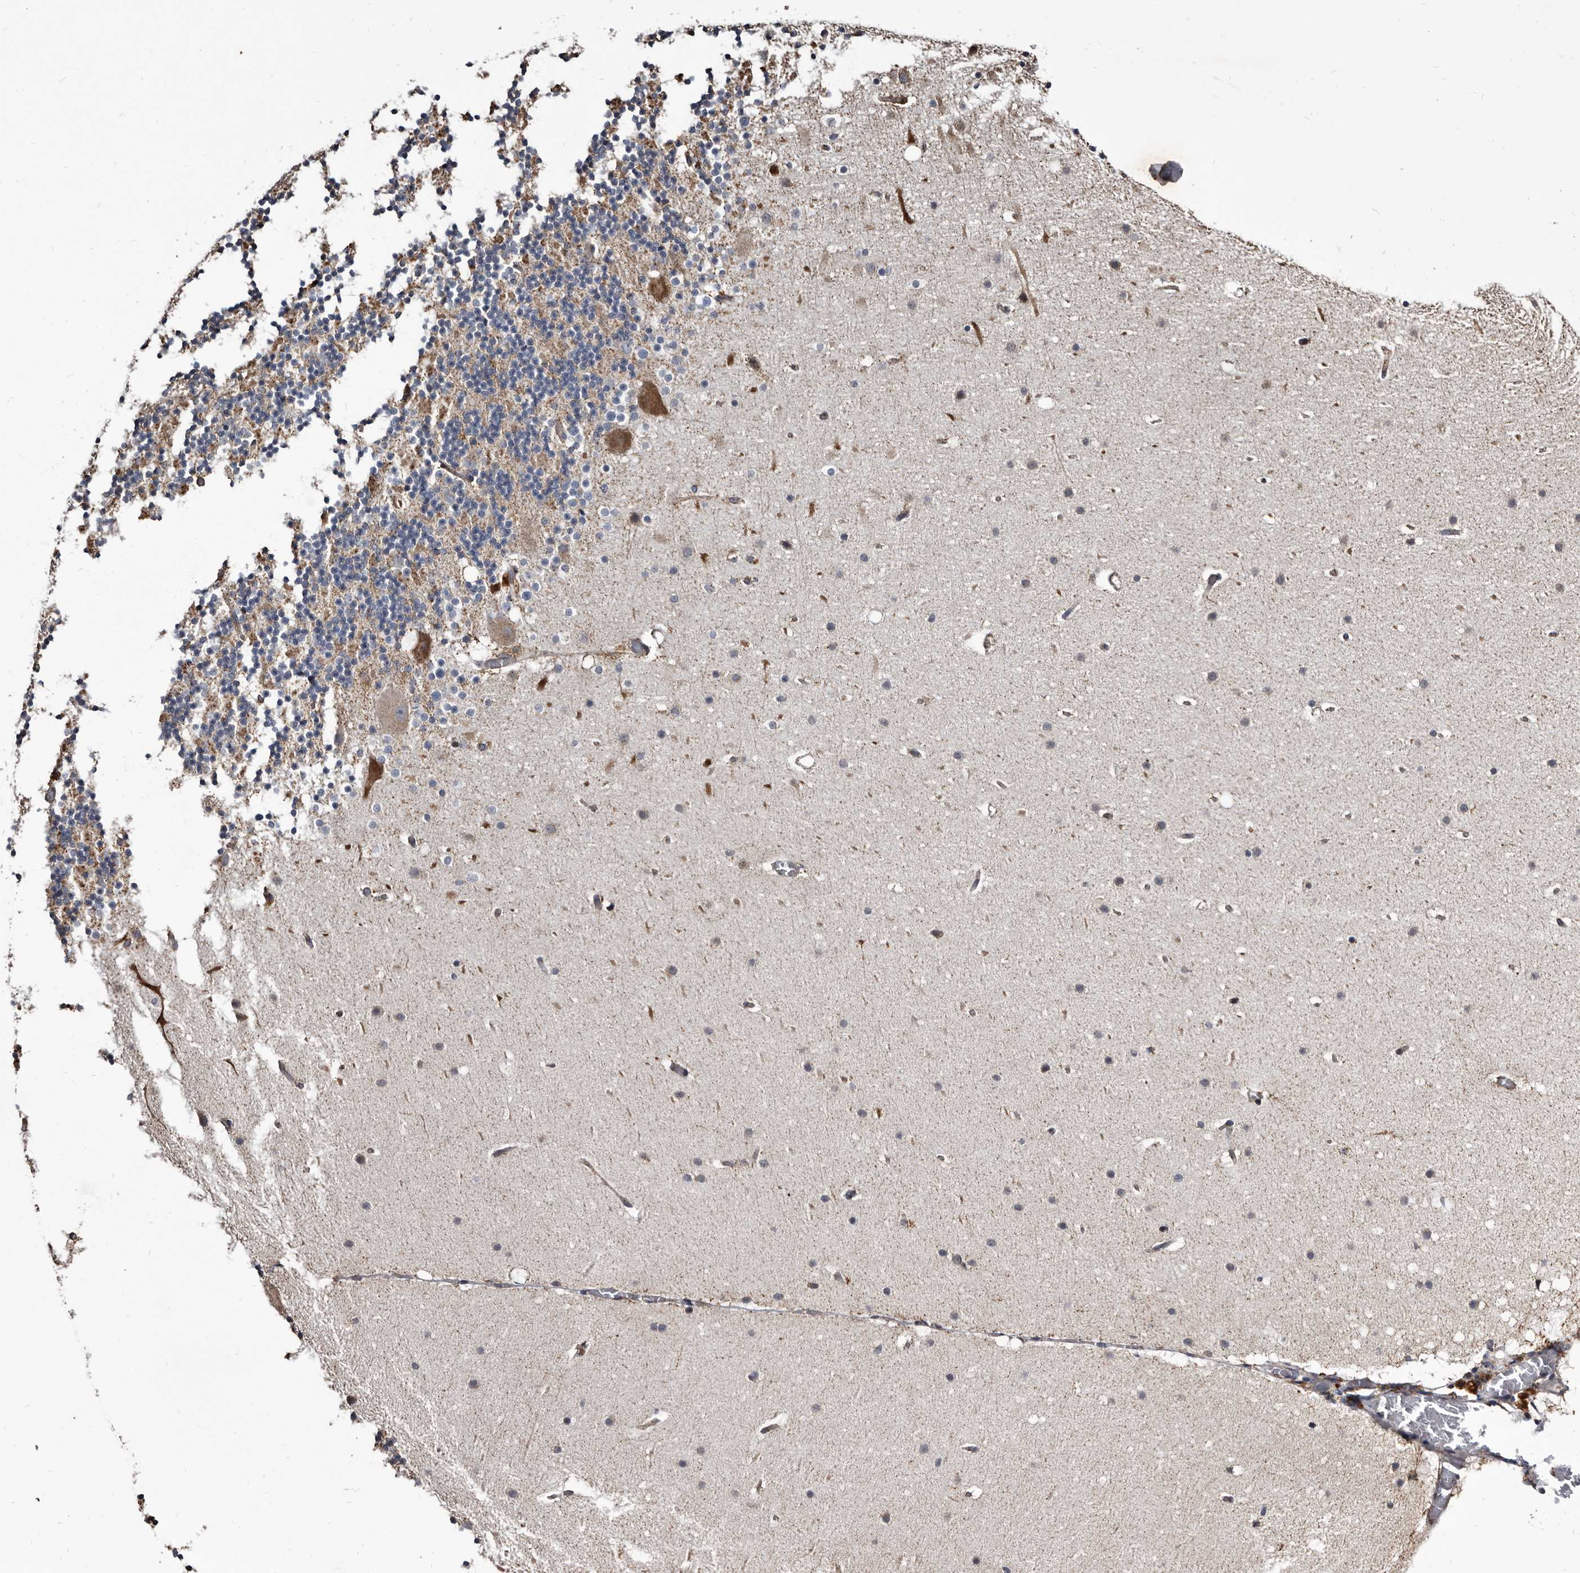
{"staining": {"intensity": "moderate", "quantity": "<25%", "location": "cytoplasmic/membranous"}, "tissue": "cerebellum", "cell_type": "Cells in granular layer", "image_type": "normal", "snomed": [{"axis": "morphology", "description": "Normal tissue, NOS"}, {"axis": "topography", "description": "Cerebellum"}], "caption": "Protein staining reveals moderate cytoplasmic/membranous positivity in approximately <25% of cells in granular layer in benign cerebellum.", "gene": "CTSA", "patient": {"sex": "male", "age": 57}}